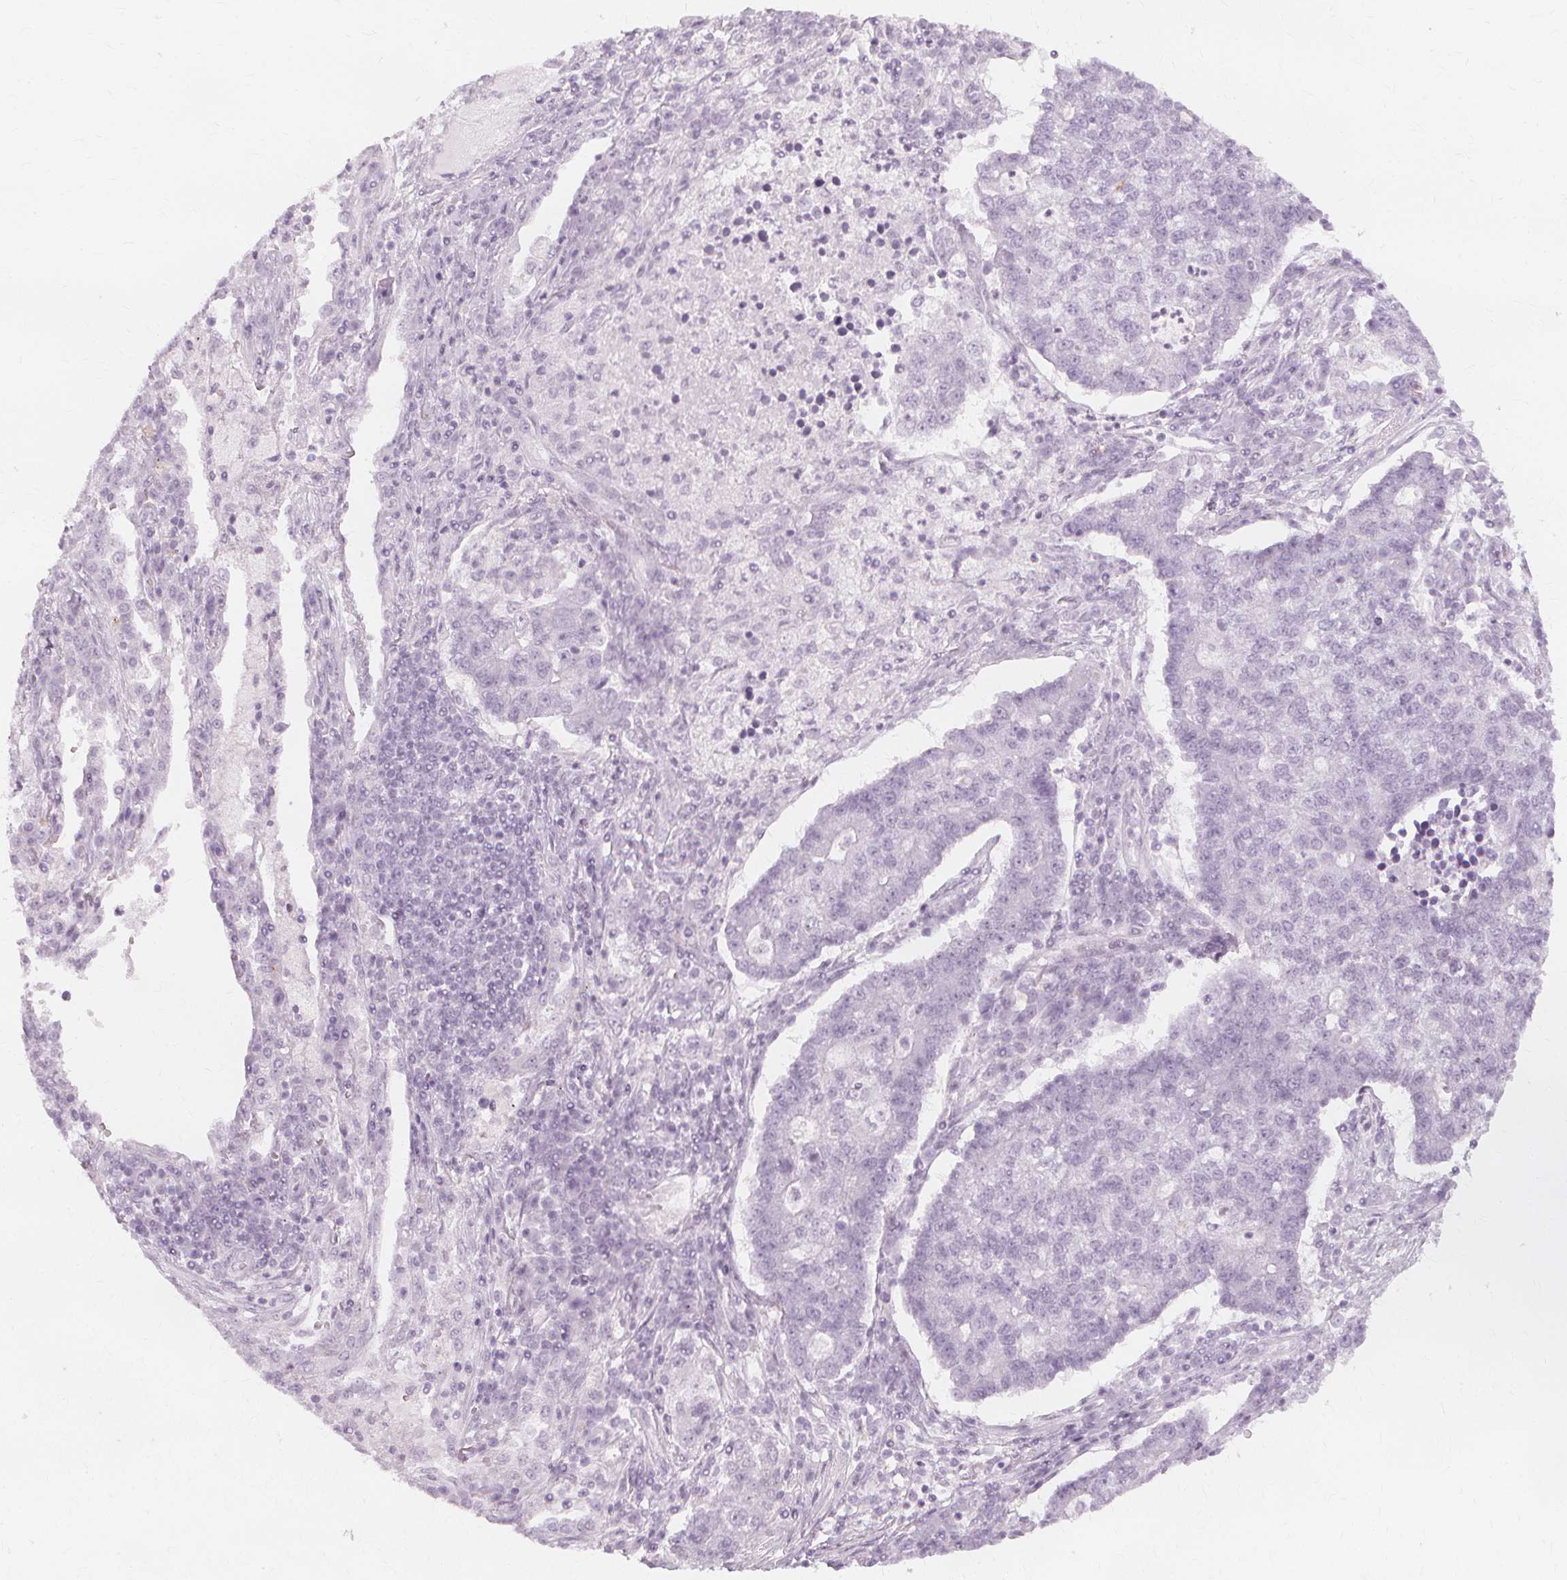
{"staining": {"intensity": "negative", "quantity": "none", "location": "none"}, "tissue": "lung cancer", "cell_type": "Tumor cells", "image_type": "cancer", "snomed": [{"axis": "morphology", "description": "Adenocarcinoma, NOS"}, {"axis": "topography", "description": "Lung"}], "caption": "Immunohistochemical staining of human lung cancer (adenocarcinoma) exhibits no significant positivity in tumor cells. The staining was performed using DAB to visualize the protein expression in brown, while the nuclei were stained in blue with hematoxylin (Magnification: 20x).", "gene": "TFF1", "patient": {"sex": "male", "age": 57}}